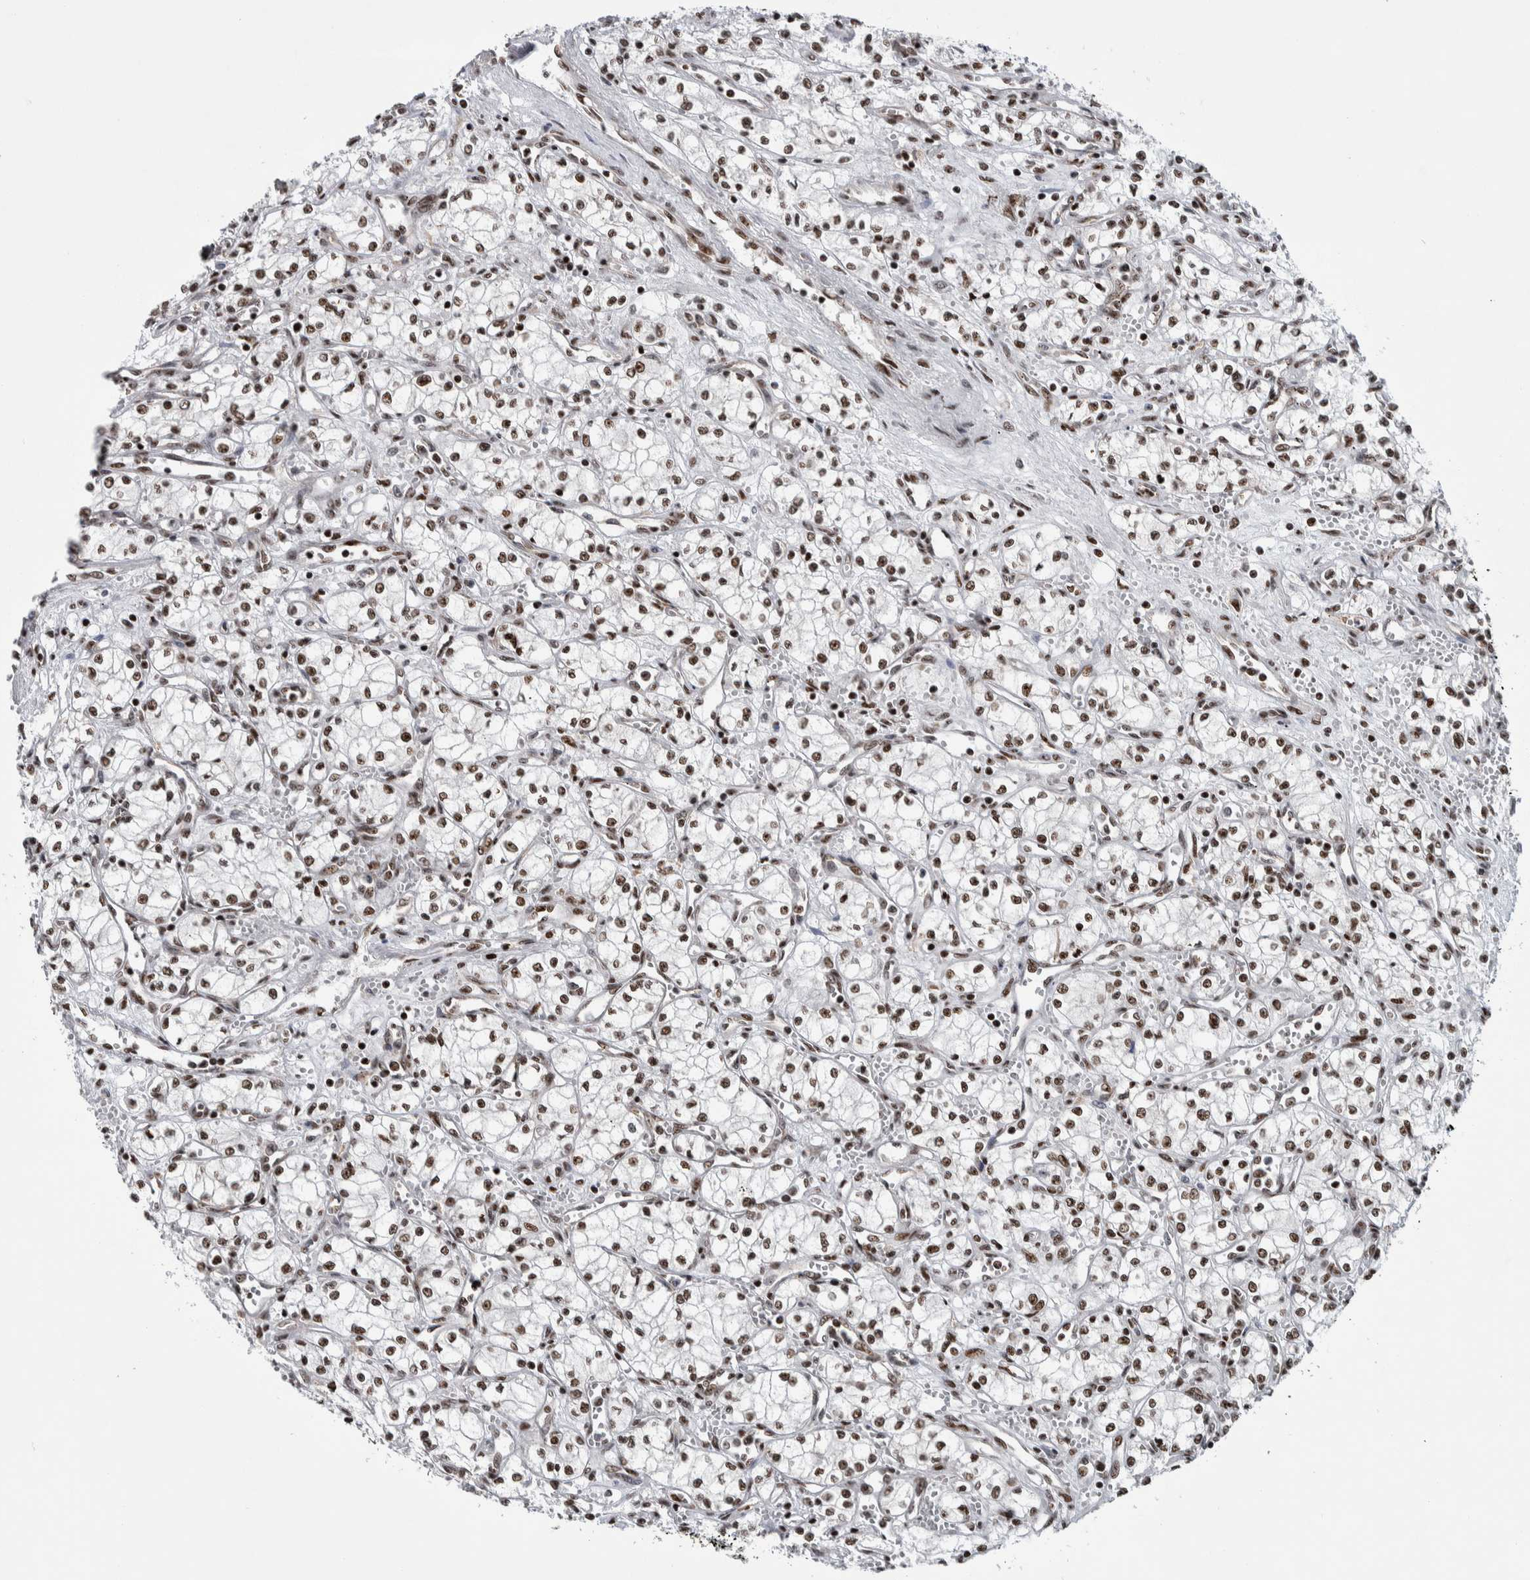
{"staining": {"intensity": "moderate", "quantity": ">75%", "location": "nuclear"}, "tissue": "renal cancer", "cell_type": "Tumor cells", "image_type": "cancer", "snomed": [{"axis": "morphology", "description": "Adenocarcinoma, NOS"}, {"axis": "topography", "description": "Kidney"}], "caption": "Immunohistochemical staining of renal adenocarcinoma shows medium levels of moderate nuclear protein staining in about >75% of tumor cells. The protein is stained brown, and the nuclei are stained in blue (DAB (3,3'-diaminobenzidine) IHC with brightfield microscopy, high magnification).", "gene": "NCL", "patient": {"sex": "male", "age": 59}}